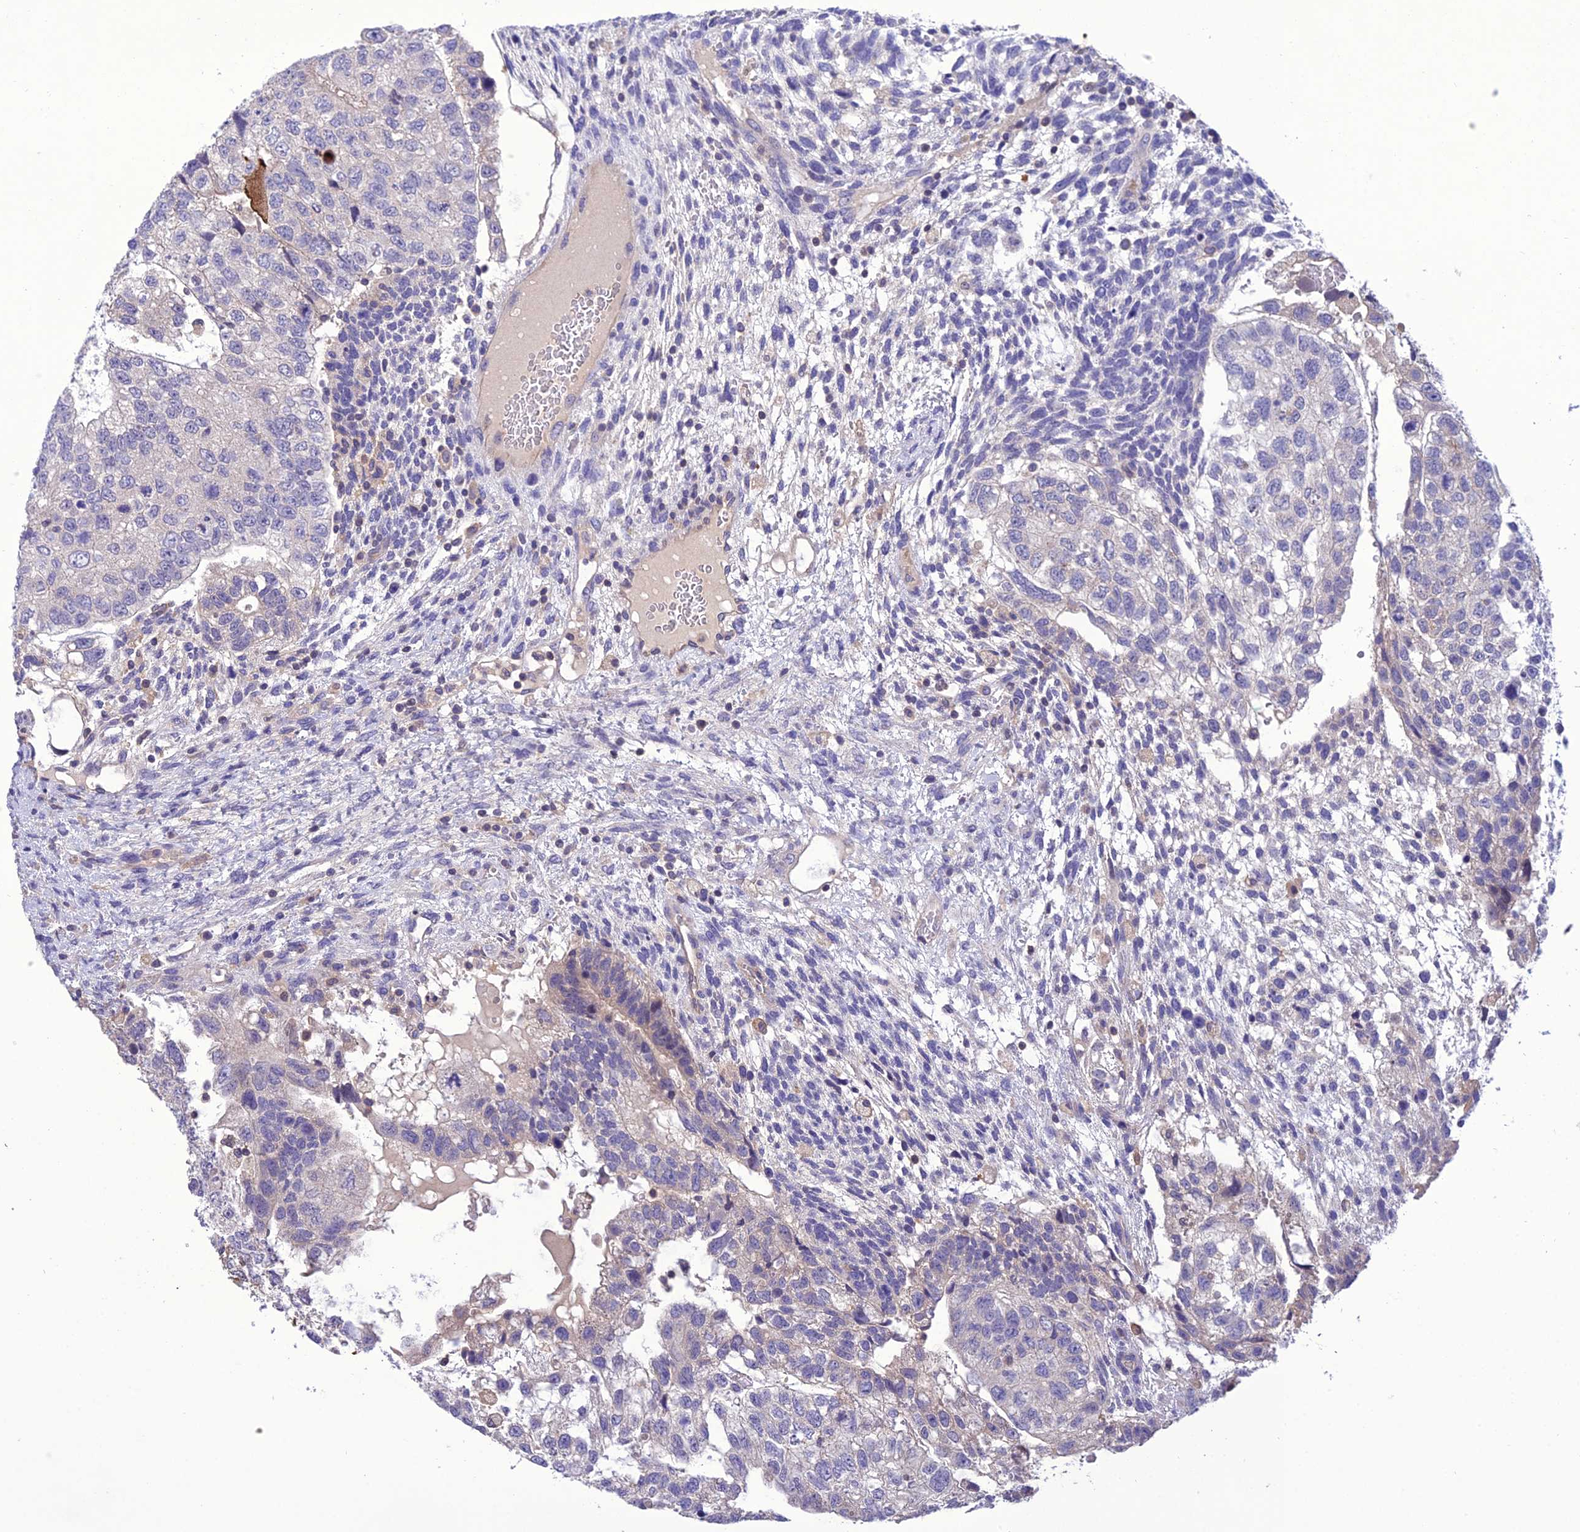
{"staining": {"intensity": "negative", "quantity": "none", "location": "none"}, "tissue": "testis cancer", "cell_type": "Tumor cells", "image_type": "cancer", "snomed": [{"axis": "morphology", "description": "Normal tissue, NOS"}, {"axis": "morphology", "description": "Carcinoma, Embryonal, NOS"}, {"axis": "topography", "description": "Testis"}], "caption": "The immunohistochemistry image has no significant positivity in tumor cells of embryonal carcinoma (testis) tissue.", "gene": "SNX24", "patient": {"sex": "male", "age": 36}}